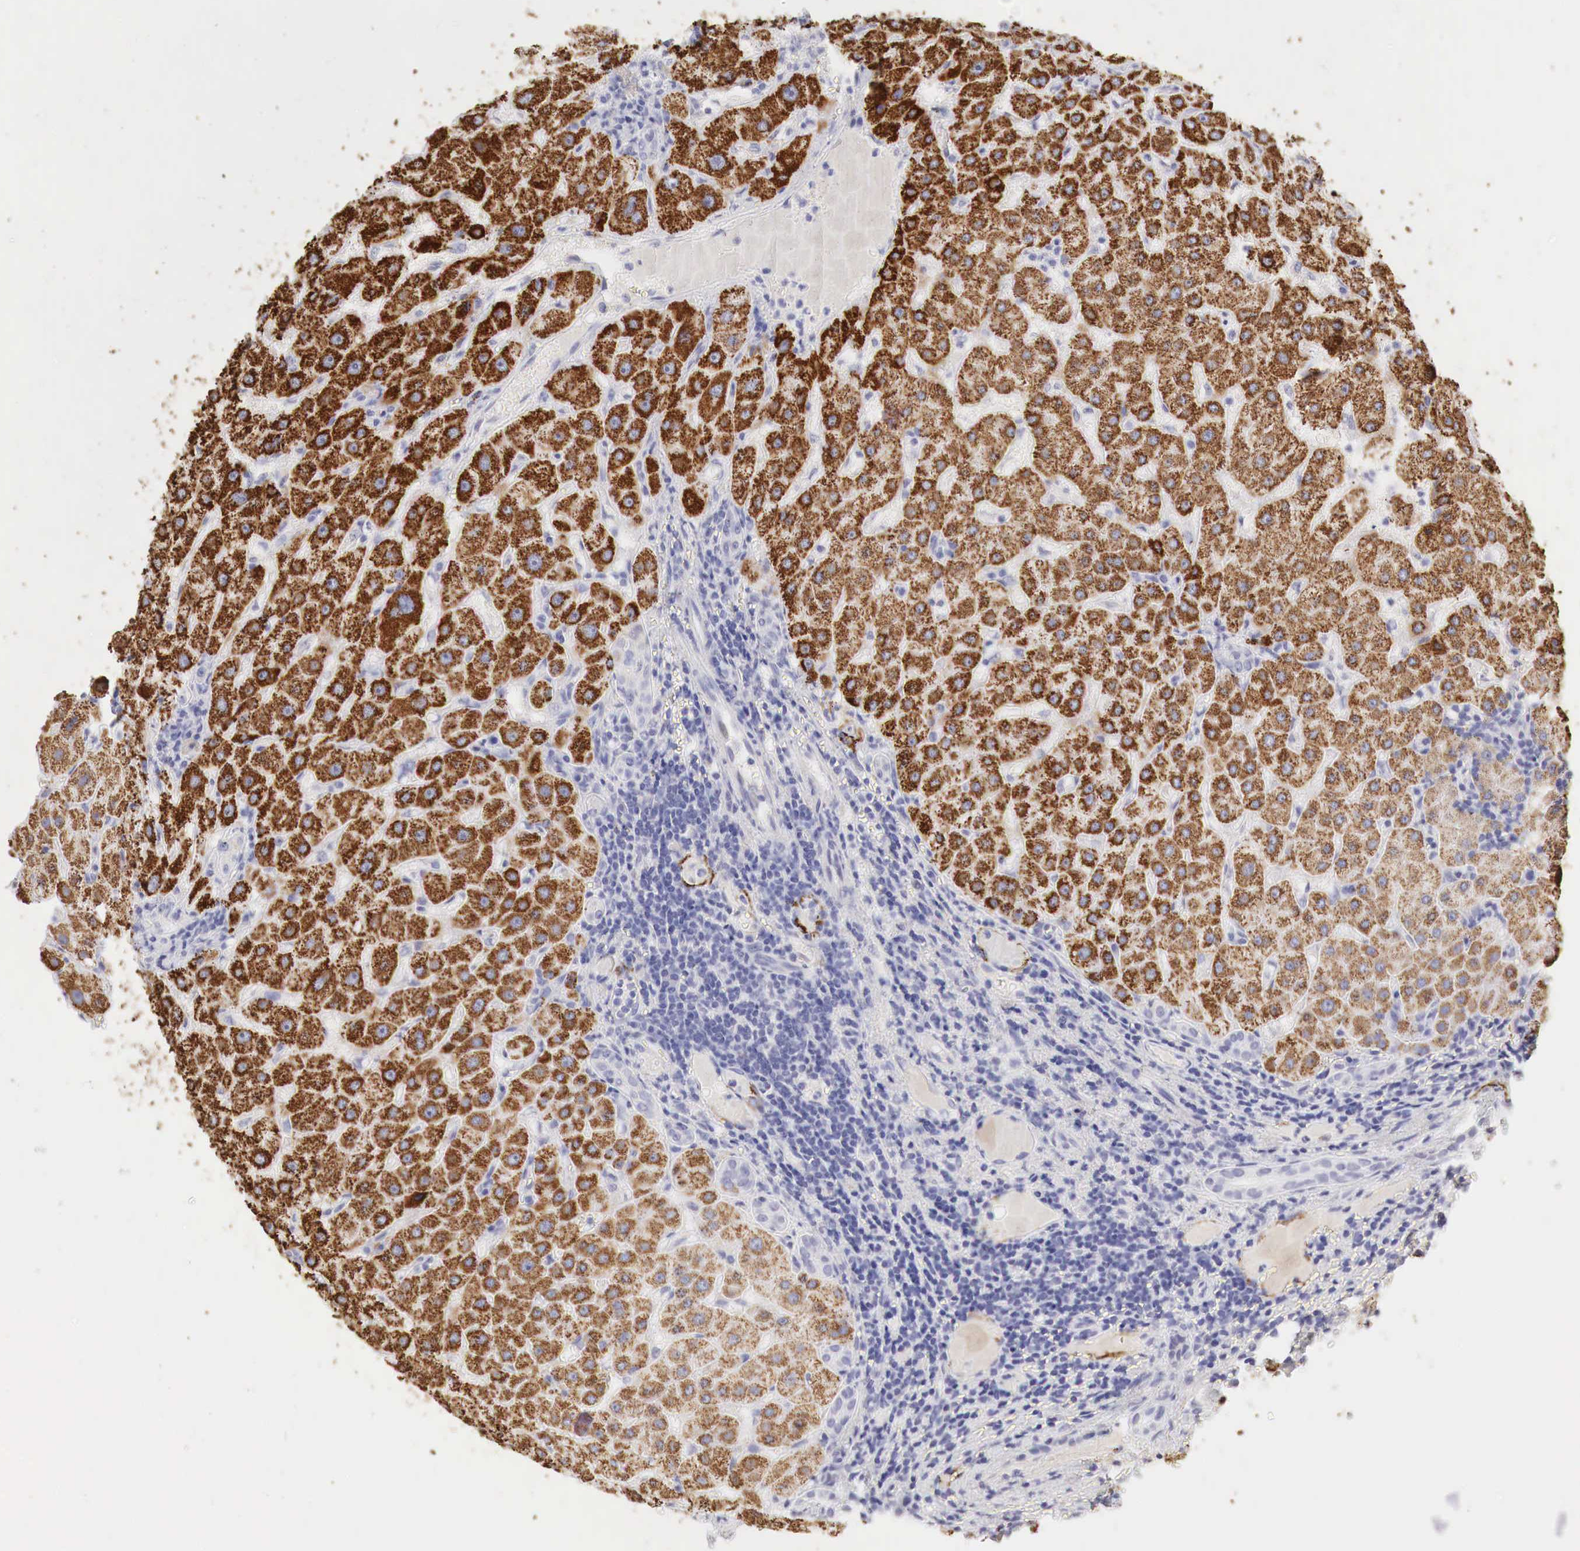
{"staining": {"intensity": "negative", "quantity": "none", "location": "none"}, "tissue": "liver", "cell_type": "Cholangiocytes", "image_type": "normal", "snomed": [{"axis": "morphology", "description": "Normal tissue, NOS"}, {"axis": "topography", "description": "Liver"}], "caption": "A histopathology image of human liver is negative for staining in cholangiocytes. (Stains: DAB IHC with hematoxylin counter stain, Microscopy: brightfield microscopy at high magnification).", "gene": "OTC", "patient": {"sex": "female", "age": 79}}